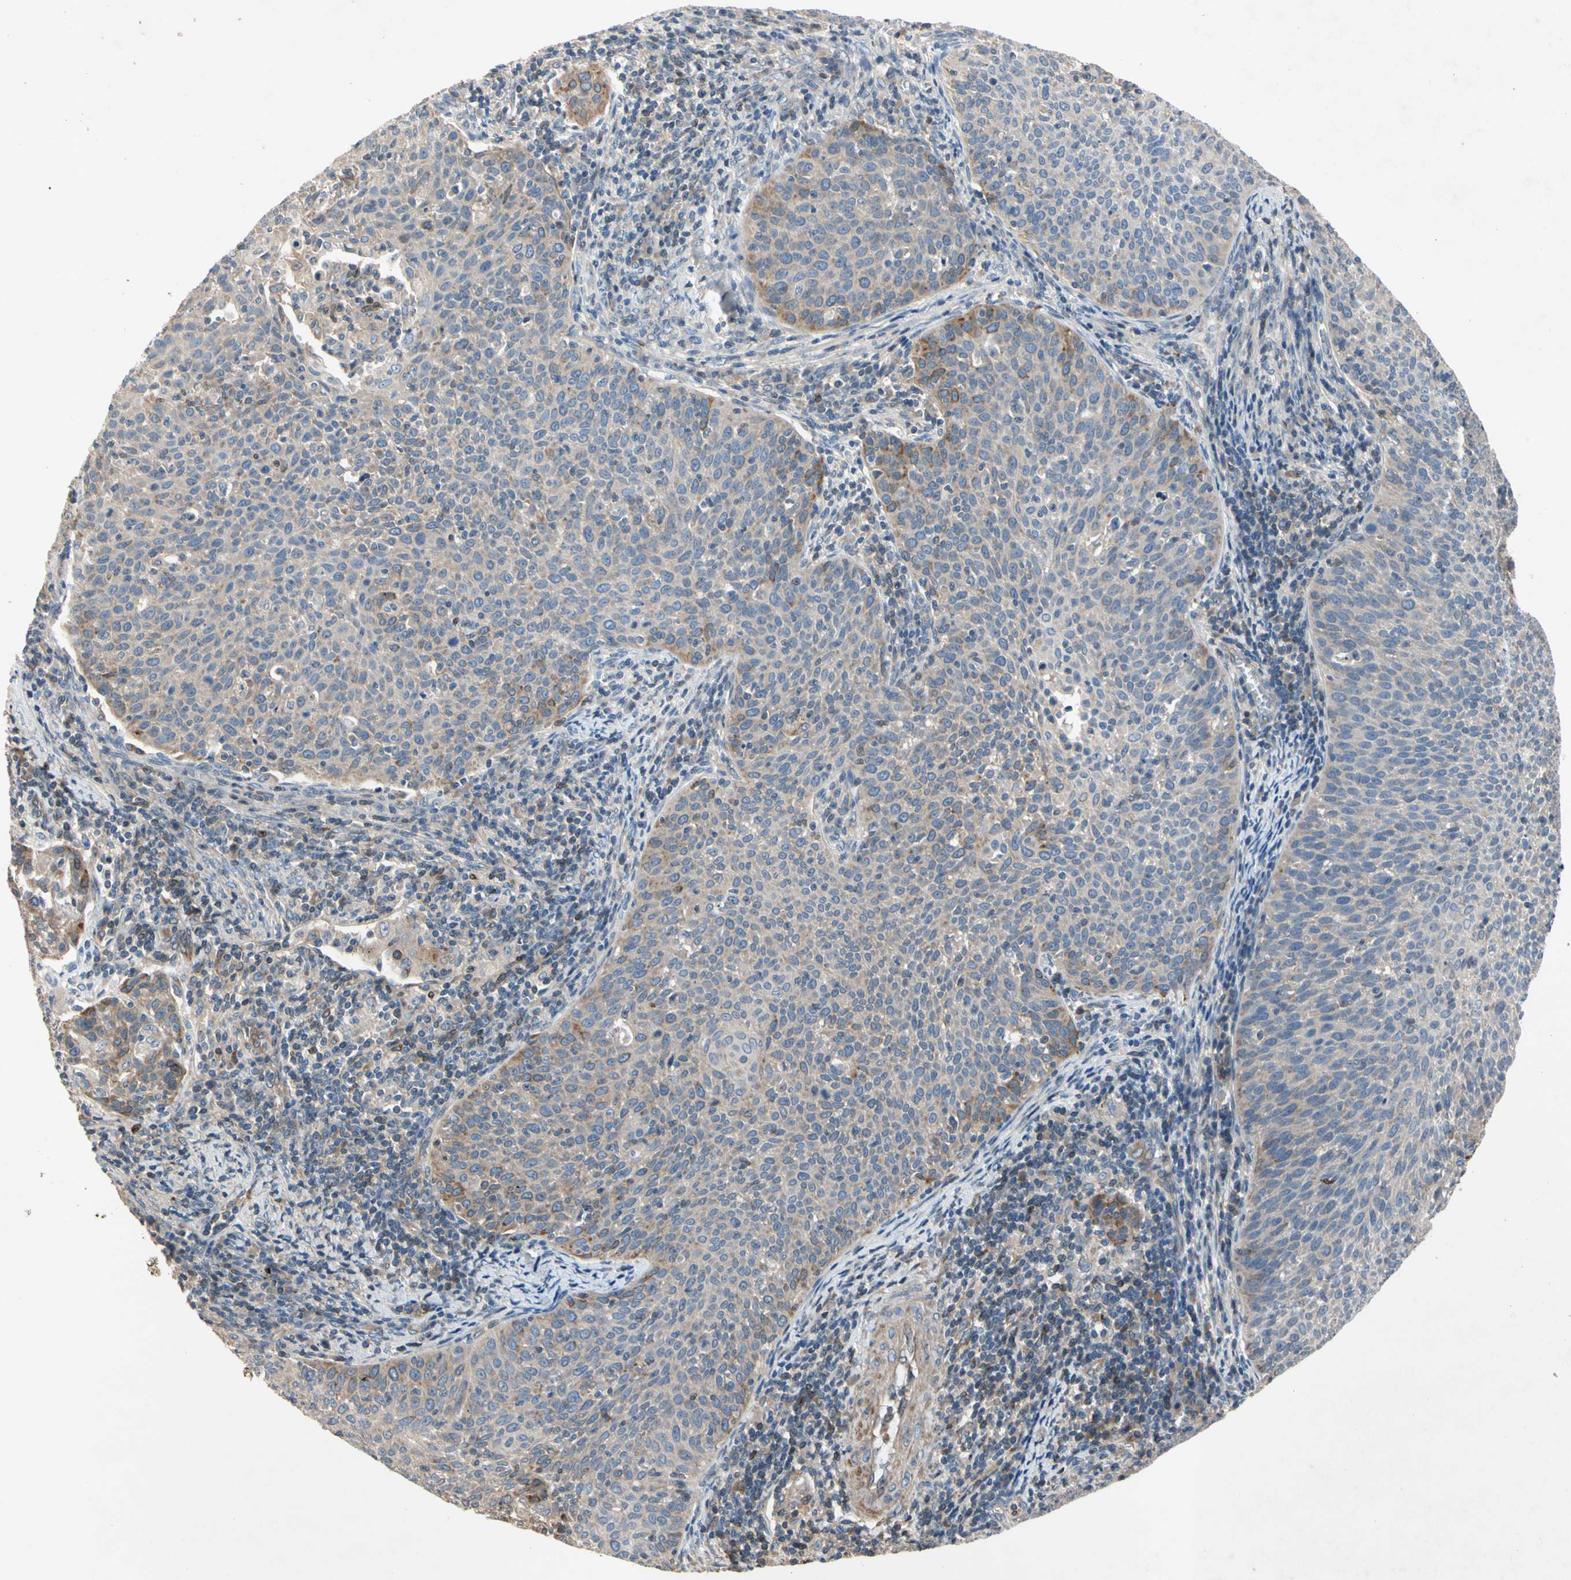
{"staining": {"intensity": "moderate", "quantity": "<25%", "location": "cytoplasmic/membranous"}, "tissue": "cervical cancer", "cell_type": "Tumor cells", "image_type": "cancer", "snomed": [{"axis": "morphology", "description": "Squamous cell carcinoma, NOS"}, {"axis": "topography", "description": "Cervix"}], "caption": "Protein staining by immunohistochemistry displays moderate cytoplasmic/membranous positivity in approximately <25% of tumor cells in squamous cell carcinoma (cervical). The staining was performed using DAB, with brown indicating positive protein expression. Nuclei are stained blue with hematoxylin.", "gene": "CRTAC1", "patient": {"sex": "female", "age": 38}}